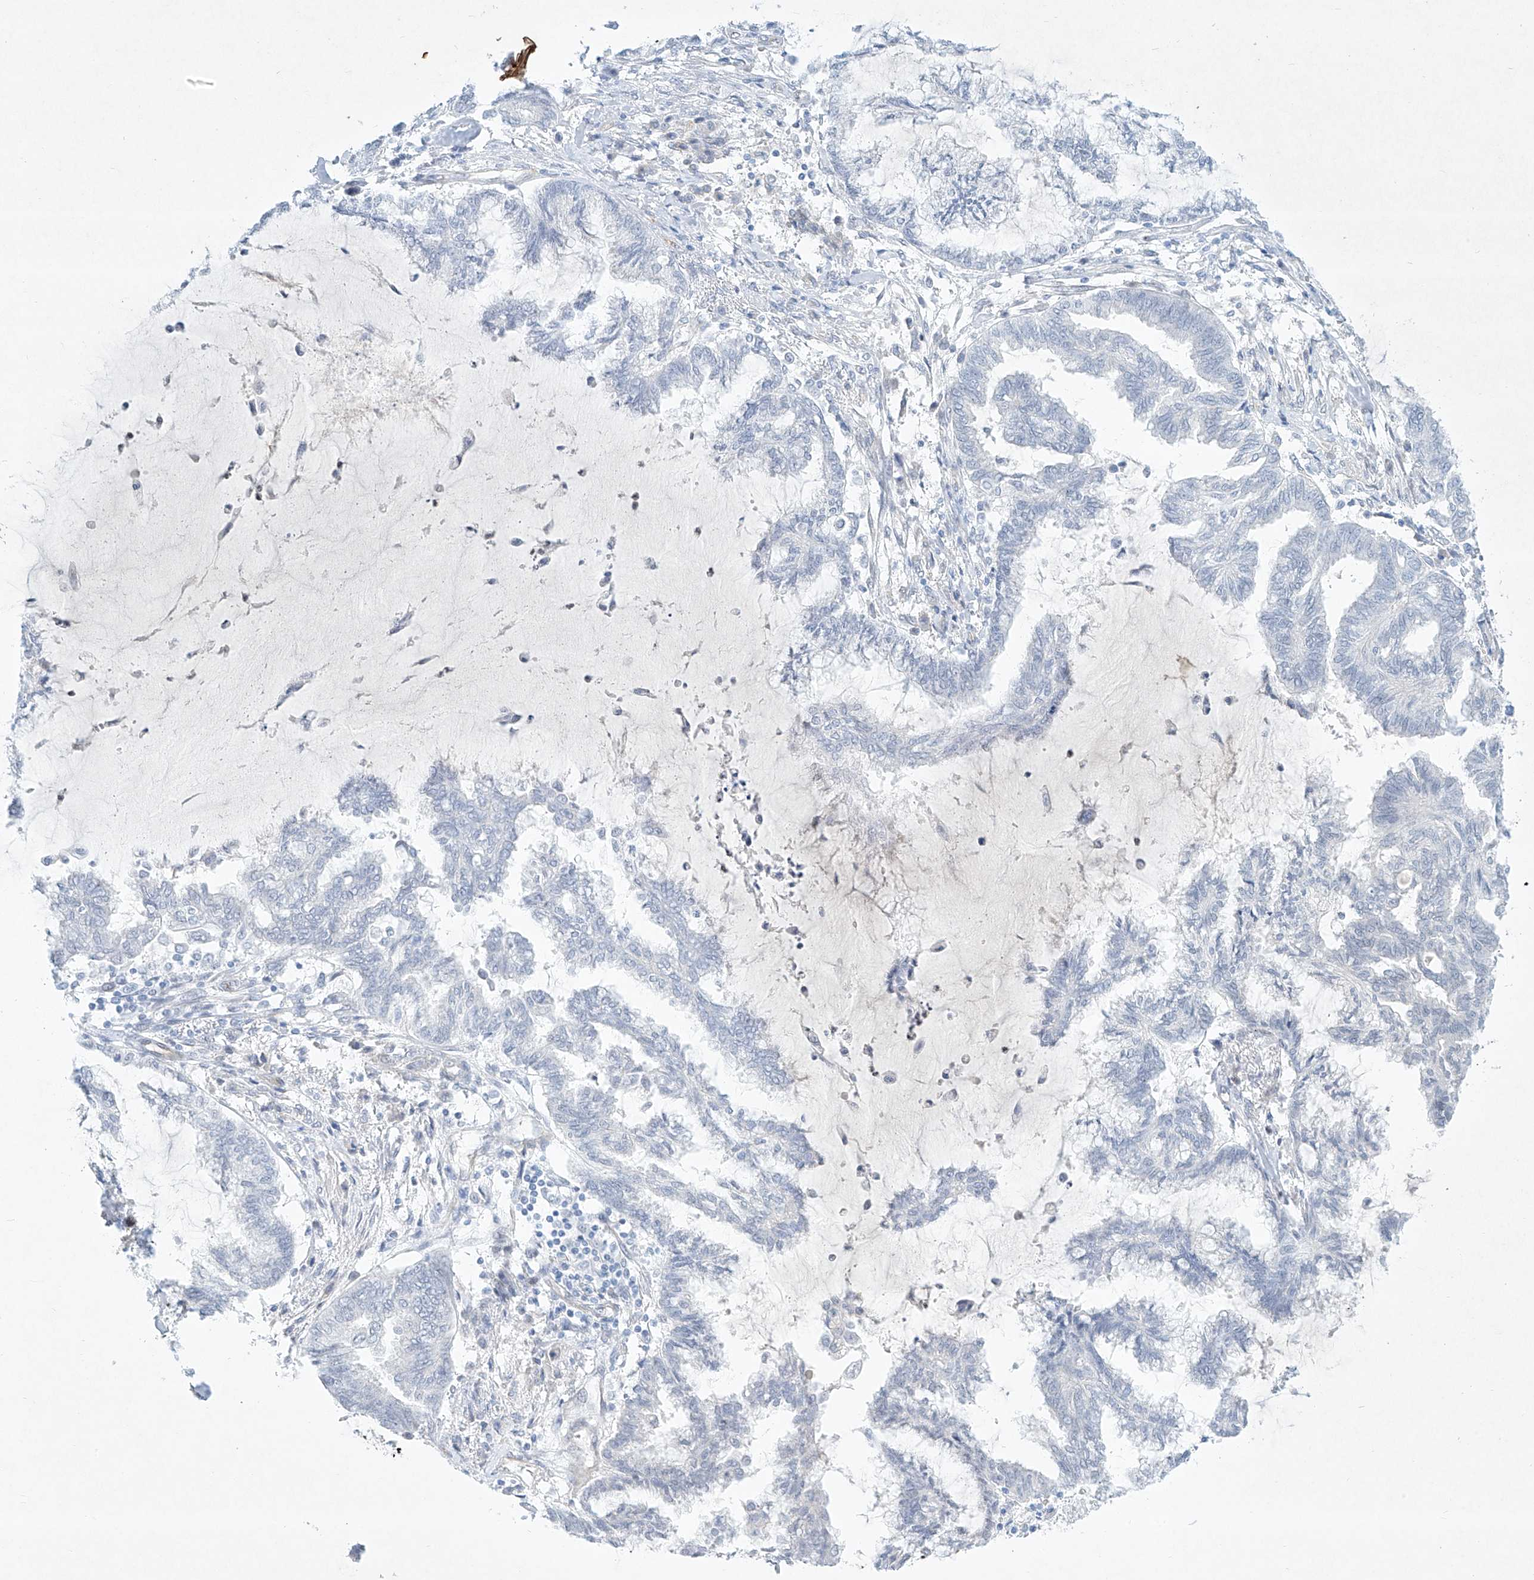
{"staining": {"intensity": "negative", "quantity": "none", "location": "none"}, "tissue": "endometrial cancer", "cell_type": "Tumor cells", "image_type": "cancer", "snomed": [{"axis": "morphology", "description": "Adenocarcinoma, NOS"}, {"axis": "topography", "description": "Endometrium"}], "caption": "This is a histopathology image of immunohistochemistry staining of endometrial adenocarcinoma, which shows no positivity in tumor cells. (Stains: DAB (3,3'-diaminobenzidine) IHC with hematoxylin counter stain, Microscopy: brightfield microscopy at high magnification).", "gene": "REEP2", "patient": {"sex": "female", "age": 86}}